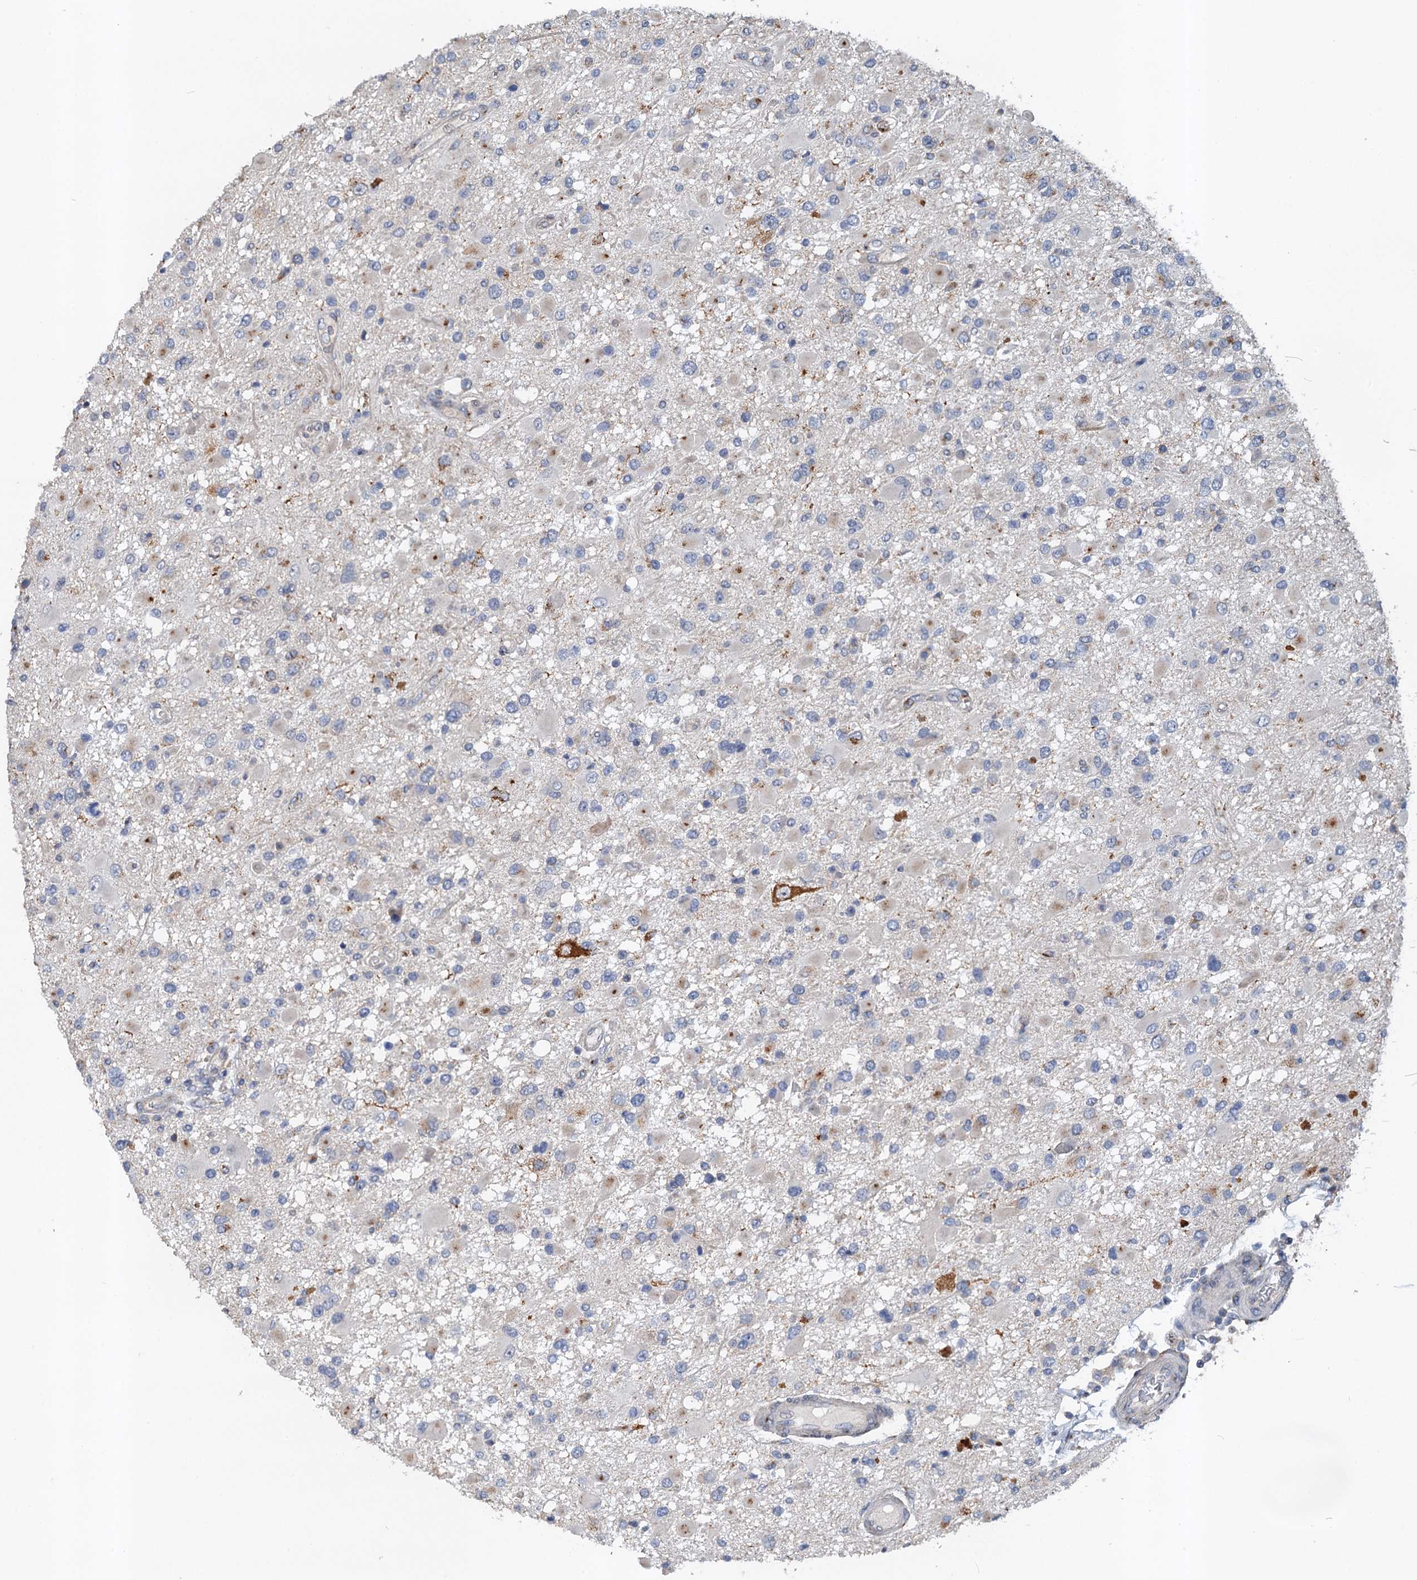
{"staining": {"intensity": "negative", "quantity": "none", "location": "none"}, "tissue": "glioma", "cell_type": "Tumor cells", "image_type": "cancer", "snomed": [{"axis": "morphology", "description": "Glioma, malignant, High grade"}, {"axis": "topography", "description": "Brain"}], "caption": "The IHC histopathology image has no significant expression in tumor cells of glioma tissue. (DAB immunohistochemistry (IHC), high magnification).", "gene": "NBEA", "patient": {"sex": "male", "age": 53}}